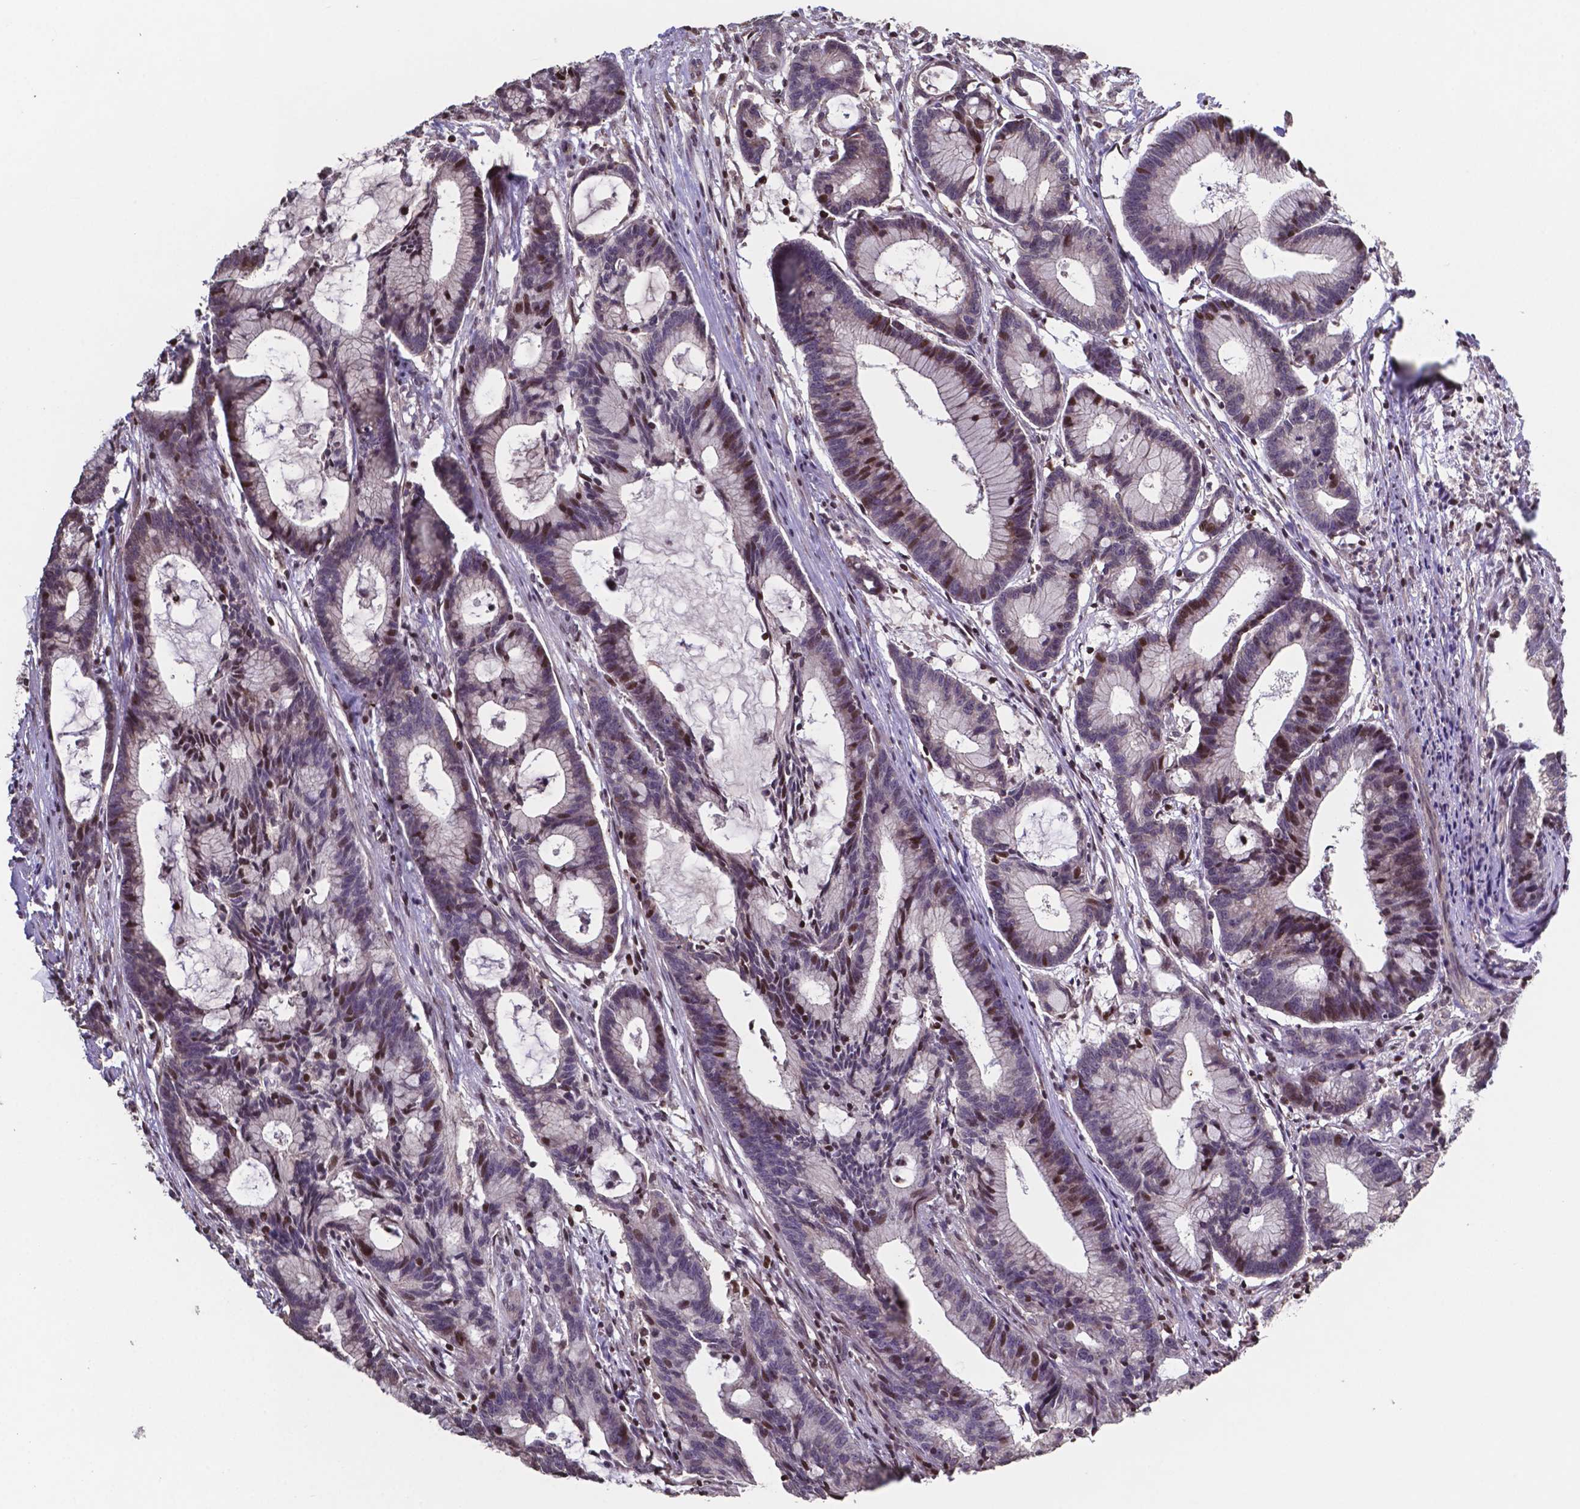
{"staining": {"intensity": "moderate", "quantity": "<25%", "location": "nuclear"}, "tissue": "colorectal cancer", "cell_type": "Tumor cells", "image_type": "cancer", "snomed": [{"axis": "morphology", "description": "Adenocarcinoma, NOS"}, {"axis": "topography", "description": "Colon"}], "caption": "Adenocarcinoma (colorectal) stained with DAB (3,3'-diaminobenzidine) immunohistochemistry (IHC) demonstrates low levels of moderate nuclear expression in approximately <25% of tumor cells.", "gene": "MLC1", "patient": {"sex": "female", "age": 78}}